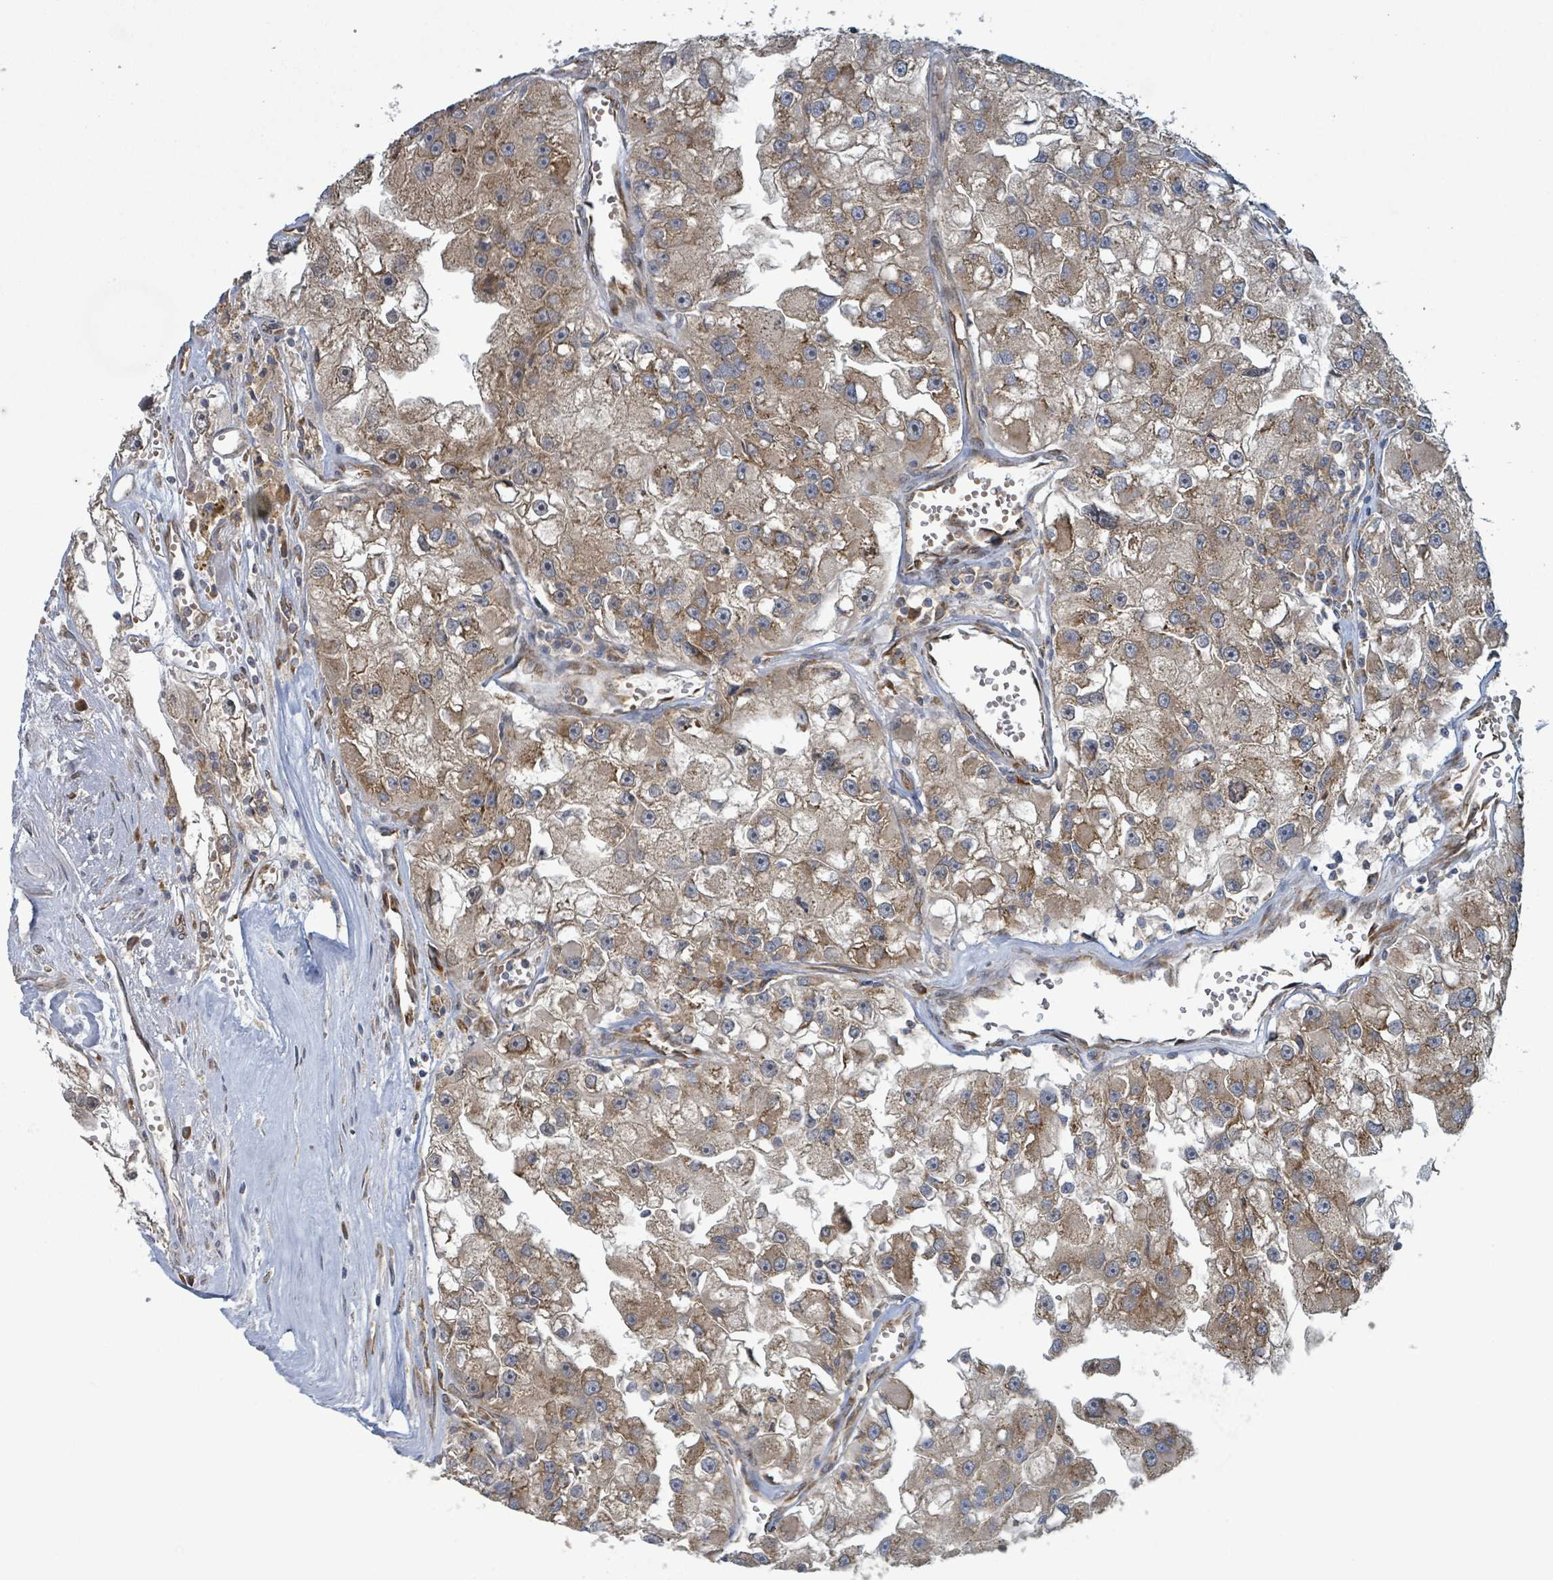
{"staining": {"intensity": "moderate", "quantity": ">75%", "location": "cytoplasmic/membranous"}, "tissue": "renal cancer", "cell_type": "Tumor cells", "image_type": "cancer", "snomed": [{"axis": "morphology", "description": "Adenocarcinoma, NOS"}, {"axis": "topography", "description": "Kidney"}], "caption": "Protein staining of renal adenocarcinoma tissue displays moderate cytoplasmic/membranous positivity in about >75% of tumor cells.", "gene": "OR51E1", "patient": {"sex": "male", "age": 63}}